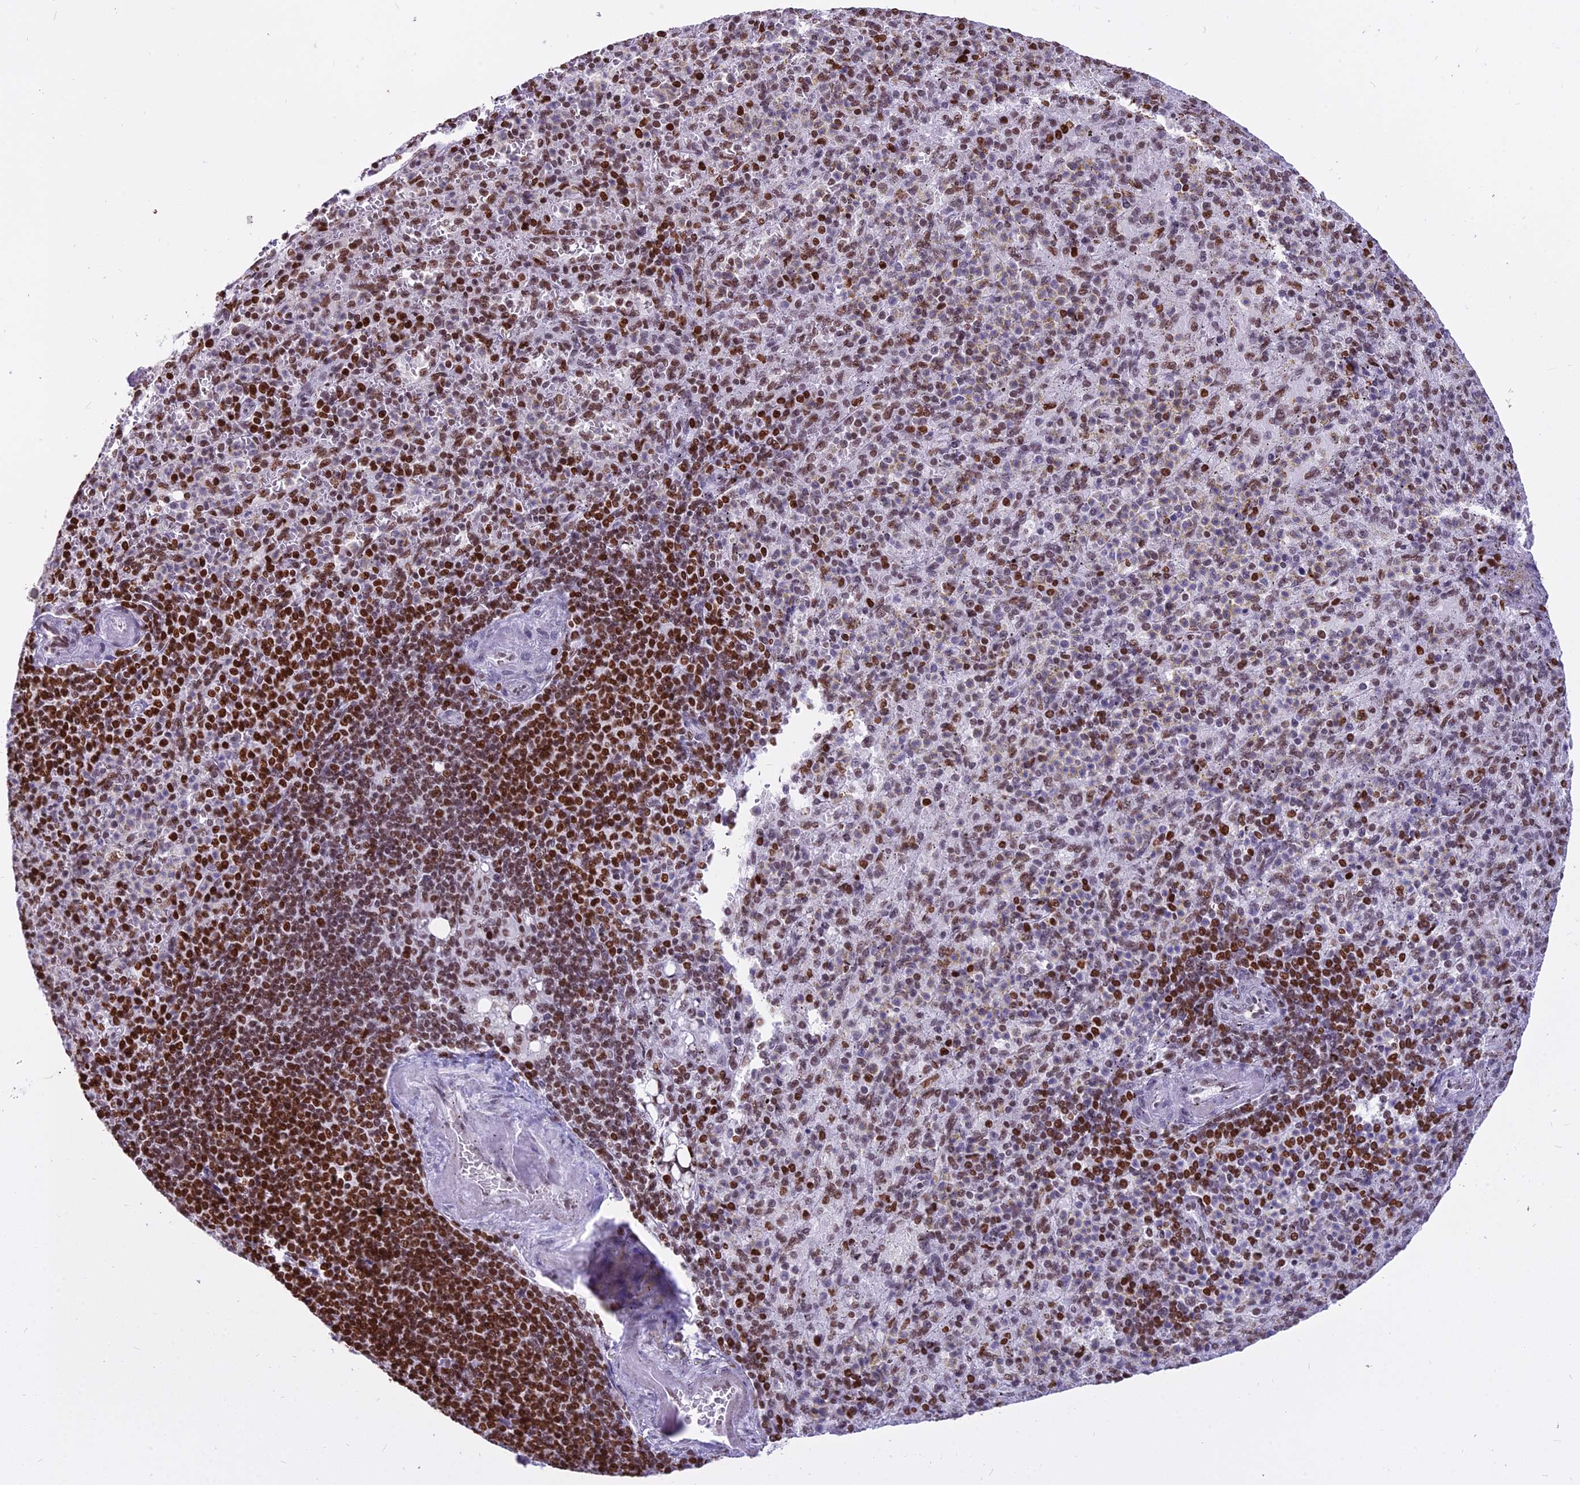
{"staining": {"intensity": "strong", "quantity": "25%-75%", "location": "nuclear"}, "tissue": "spleen", "cell_type": "Cells in red pulp", "image_type": "normal", "snomed": [{"axis": "morphology", "description": "Normal tissue, NOS"}, {"axis": "topography", "description": "Spleen"}], "caption": "The micrograph exhibits staining of benign spleen, revealing strong nuclear protein expression (brown color) within cells in red pulp. Nuclei are stained in blue.", "gene": "PARP1", "patient": {"sex": "female", "age": 74}}